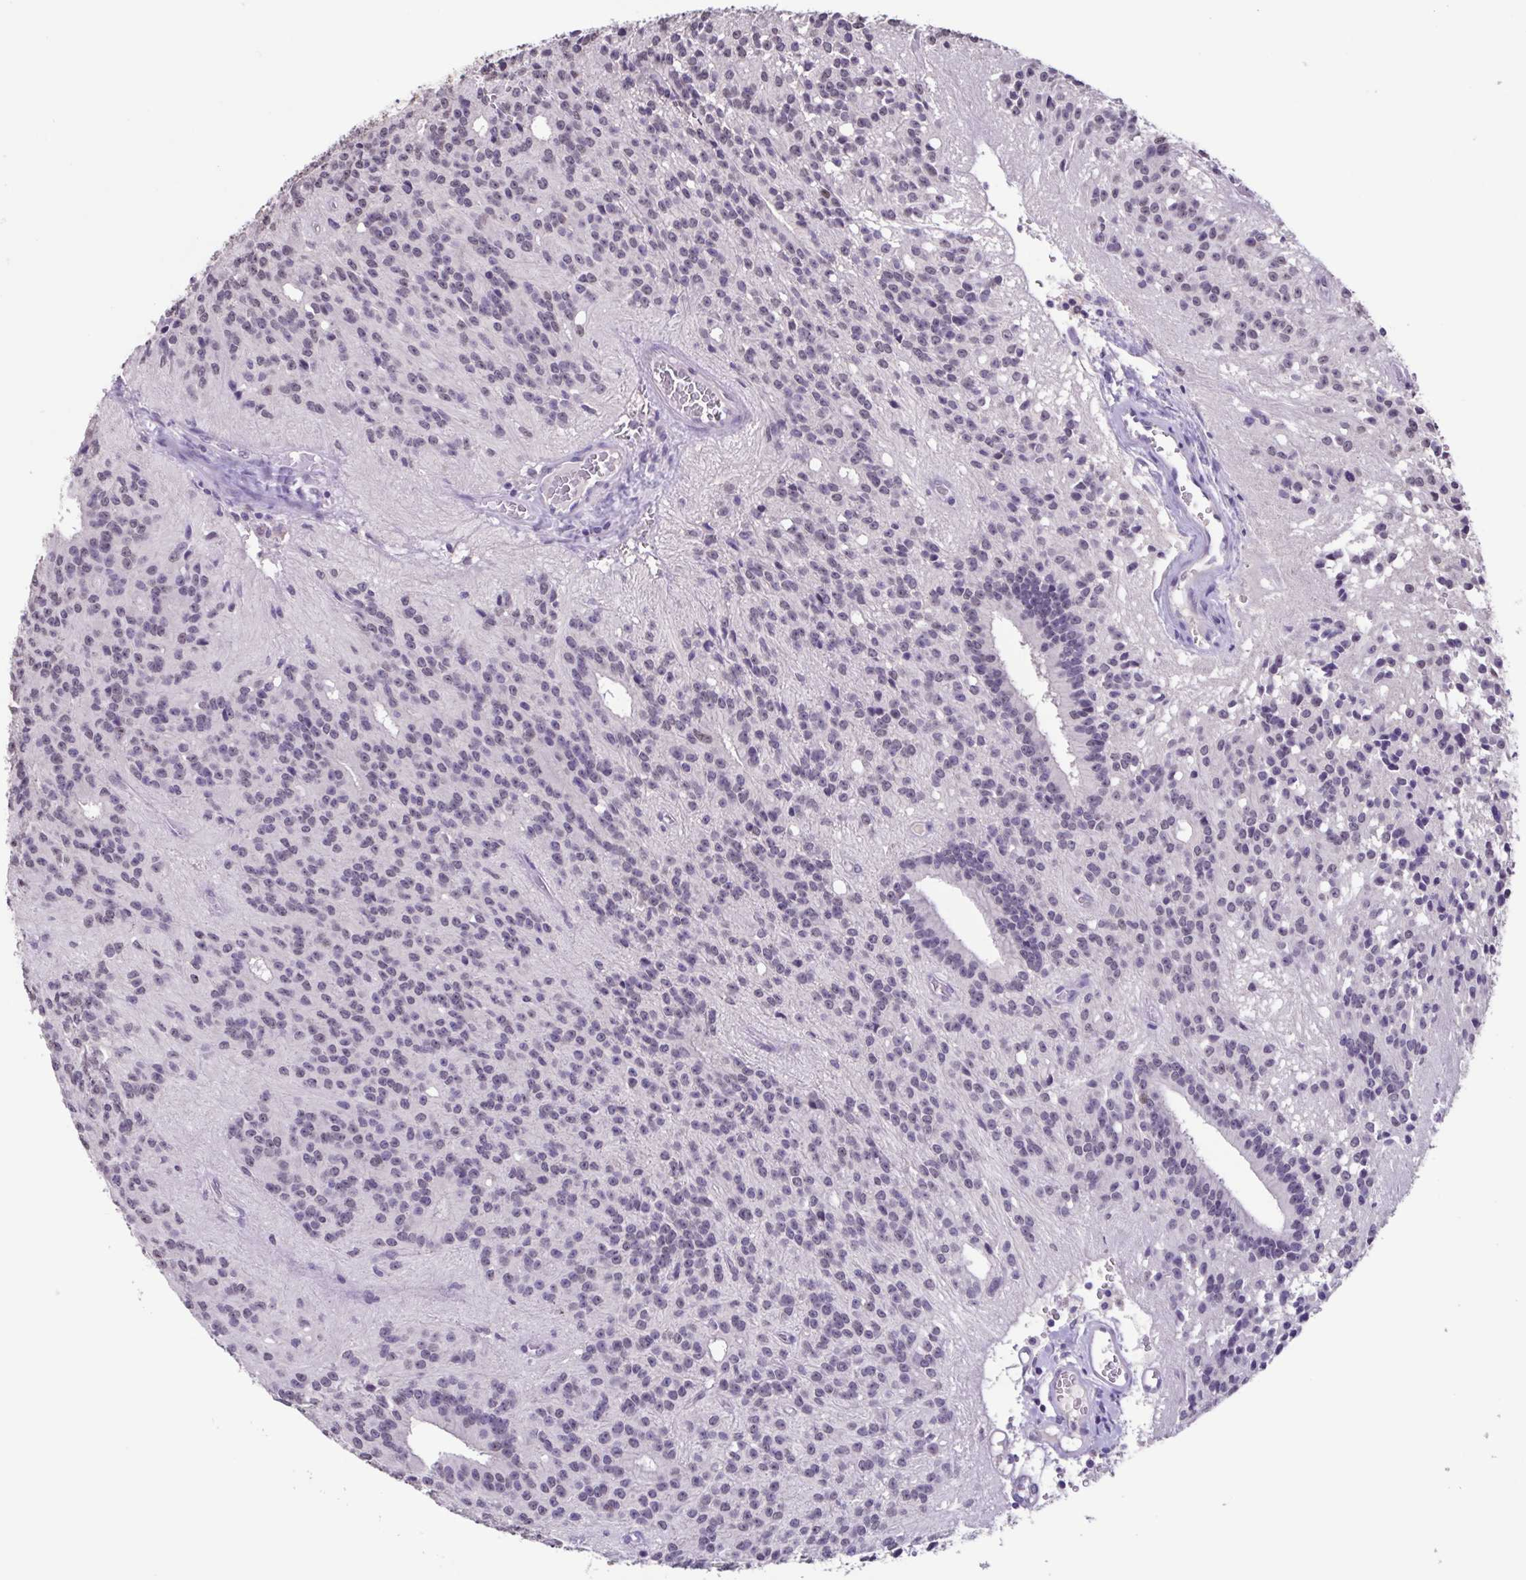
{"staining": {"intensity": "weak", "quantity": "<25%", "location": "nuclear"}, "tissue": "glioma", "cell_type": "Tumor cells", "image_type": "cancer", "snomed": [{"axis": "morphology", "description": "Glioma, malignant, Low grade"}, {"axis": "topography", "description": "Brain"}], "caption": "This is a photomicrograph of immunohistochemistry staining of glioma, which shows no positivity in tumor cells. The staining was performed using DAB (3,3'-diaminobenzidine) to visualize the protein expression in brown, while the nuclei were stained in blue with hematoxylin (Magnification: 20x).", "gene": "ACTRT3", "patient": {"sex": "male", "age": 31}}